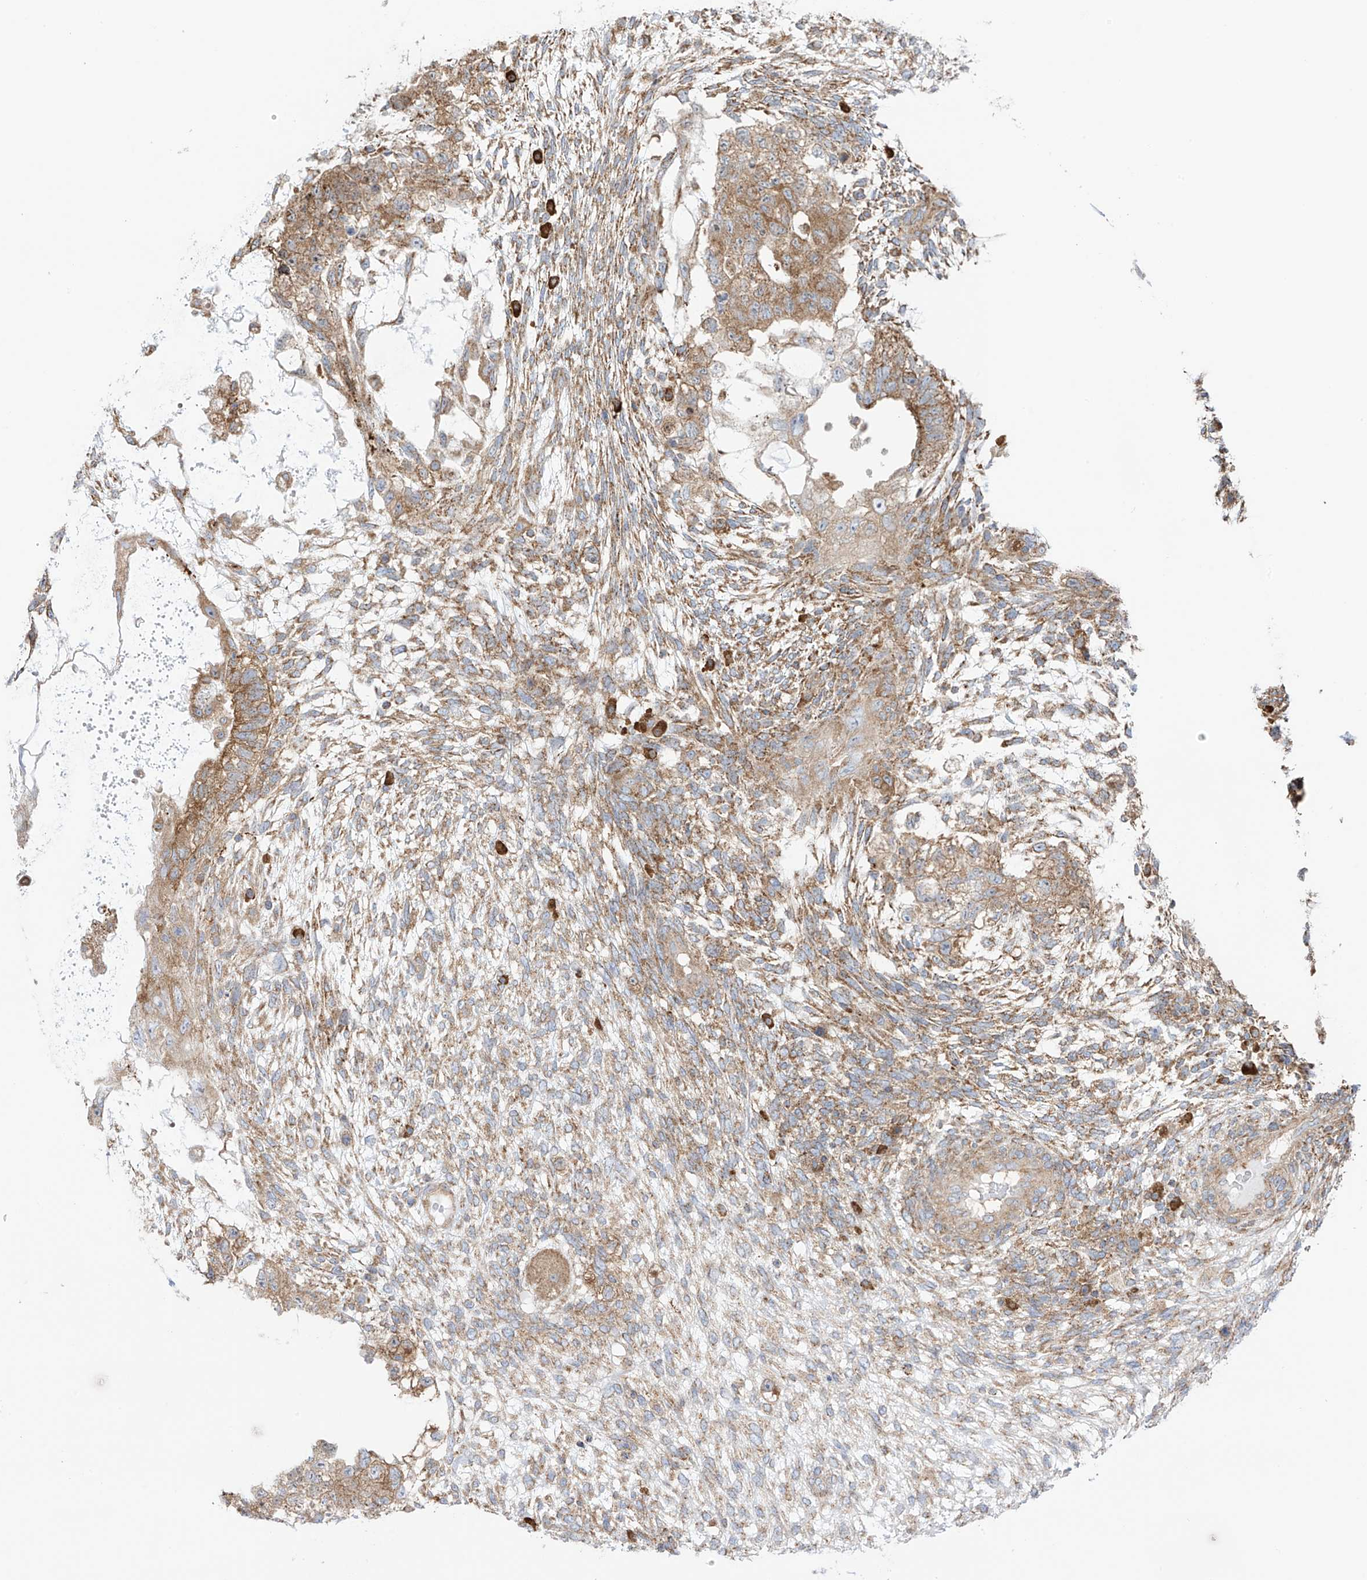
{"staining": {"intensity": "strong", "quantity": ">75%", "location": "cytoplasmic/membranous"}, "tissue": "testis cancer", "cell_type": "Tumor cells", "image_type": "cancer", "snomed": [{"axis": "morphology", "description": "Normal tissue, NOS"}, {"axis": "morphology", "description": "Carcinoma, Embryonal, NOS"}, {"axis": "topography", "description": "Testis"}], "caption": "The photomicrograph reveals immunohistochemical staining of testis embryonal carcinoma. There is strong cytoplasmic/membranous expression is identified in approximately >75% of tumor cells.", "gene": "XKR3", "patient": {"sex": "male", "age": 36}}